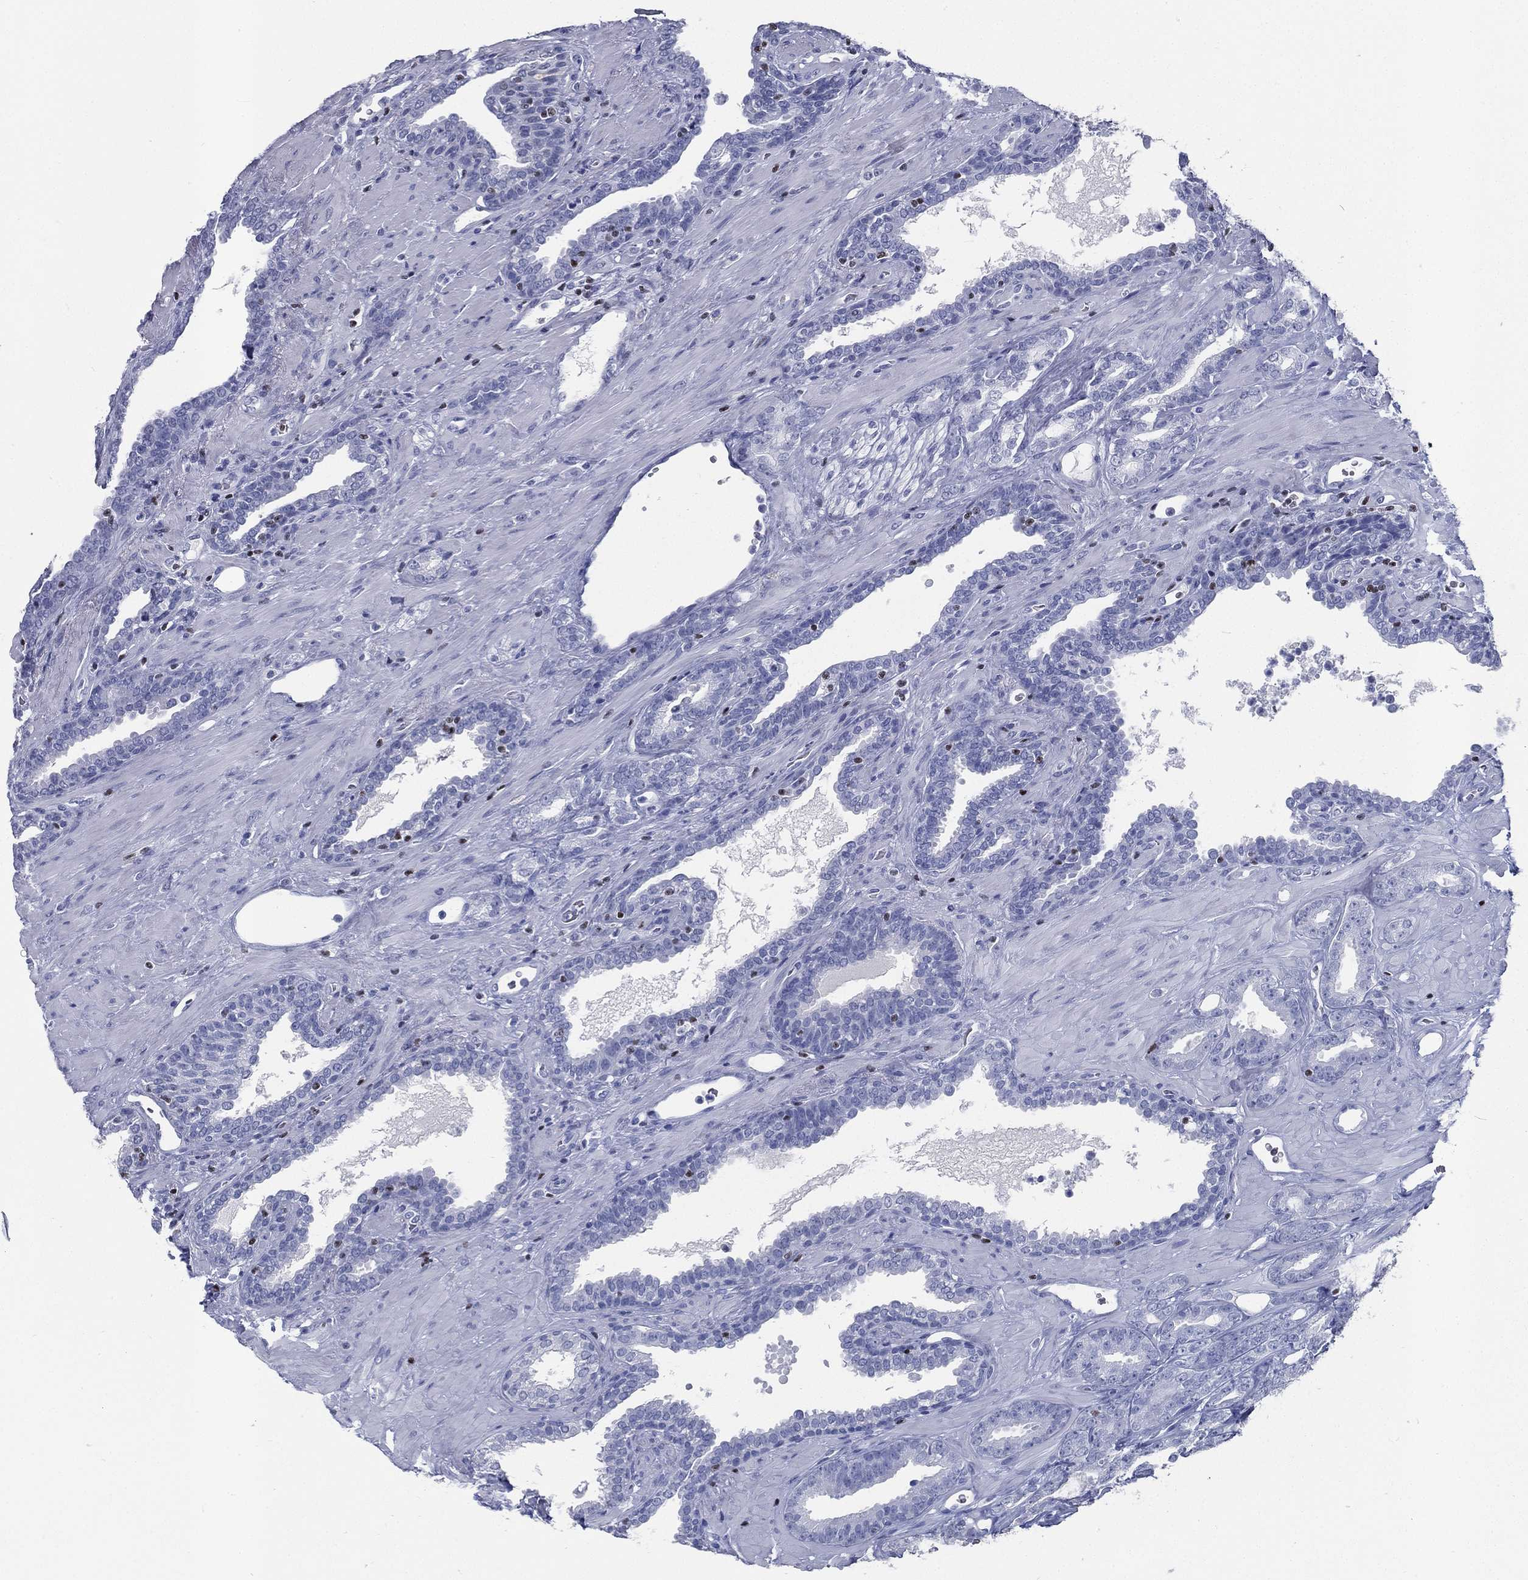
{"staining": {"intensity": "negative", "quantity": "none", "location": "none"}, "tissue": "prostate cancer", "cell_type": "Tumor cells", "image_type": "cancer", "snomed": [{"axis": "morphology", "description": "Adenocarcinoma, Low grade"}, {"axis": "topography", "description": "Prostate"}], "caption": "The photomicrograph reveals no staining of tumor cells in prostate cancer.", "gene": "PYHIN1", "patient": {"sex": "male", "age": 61}}